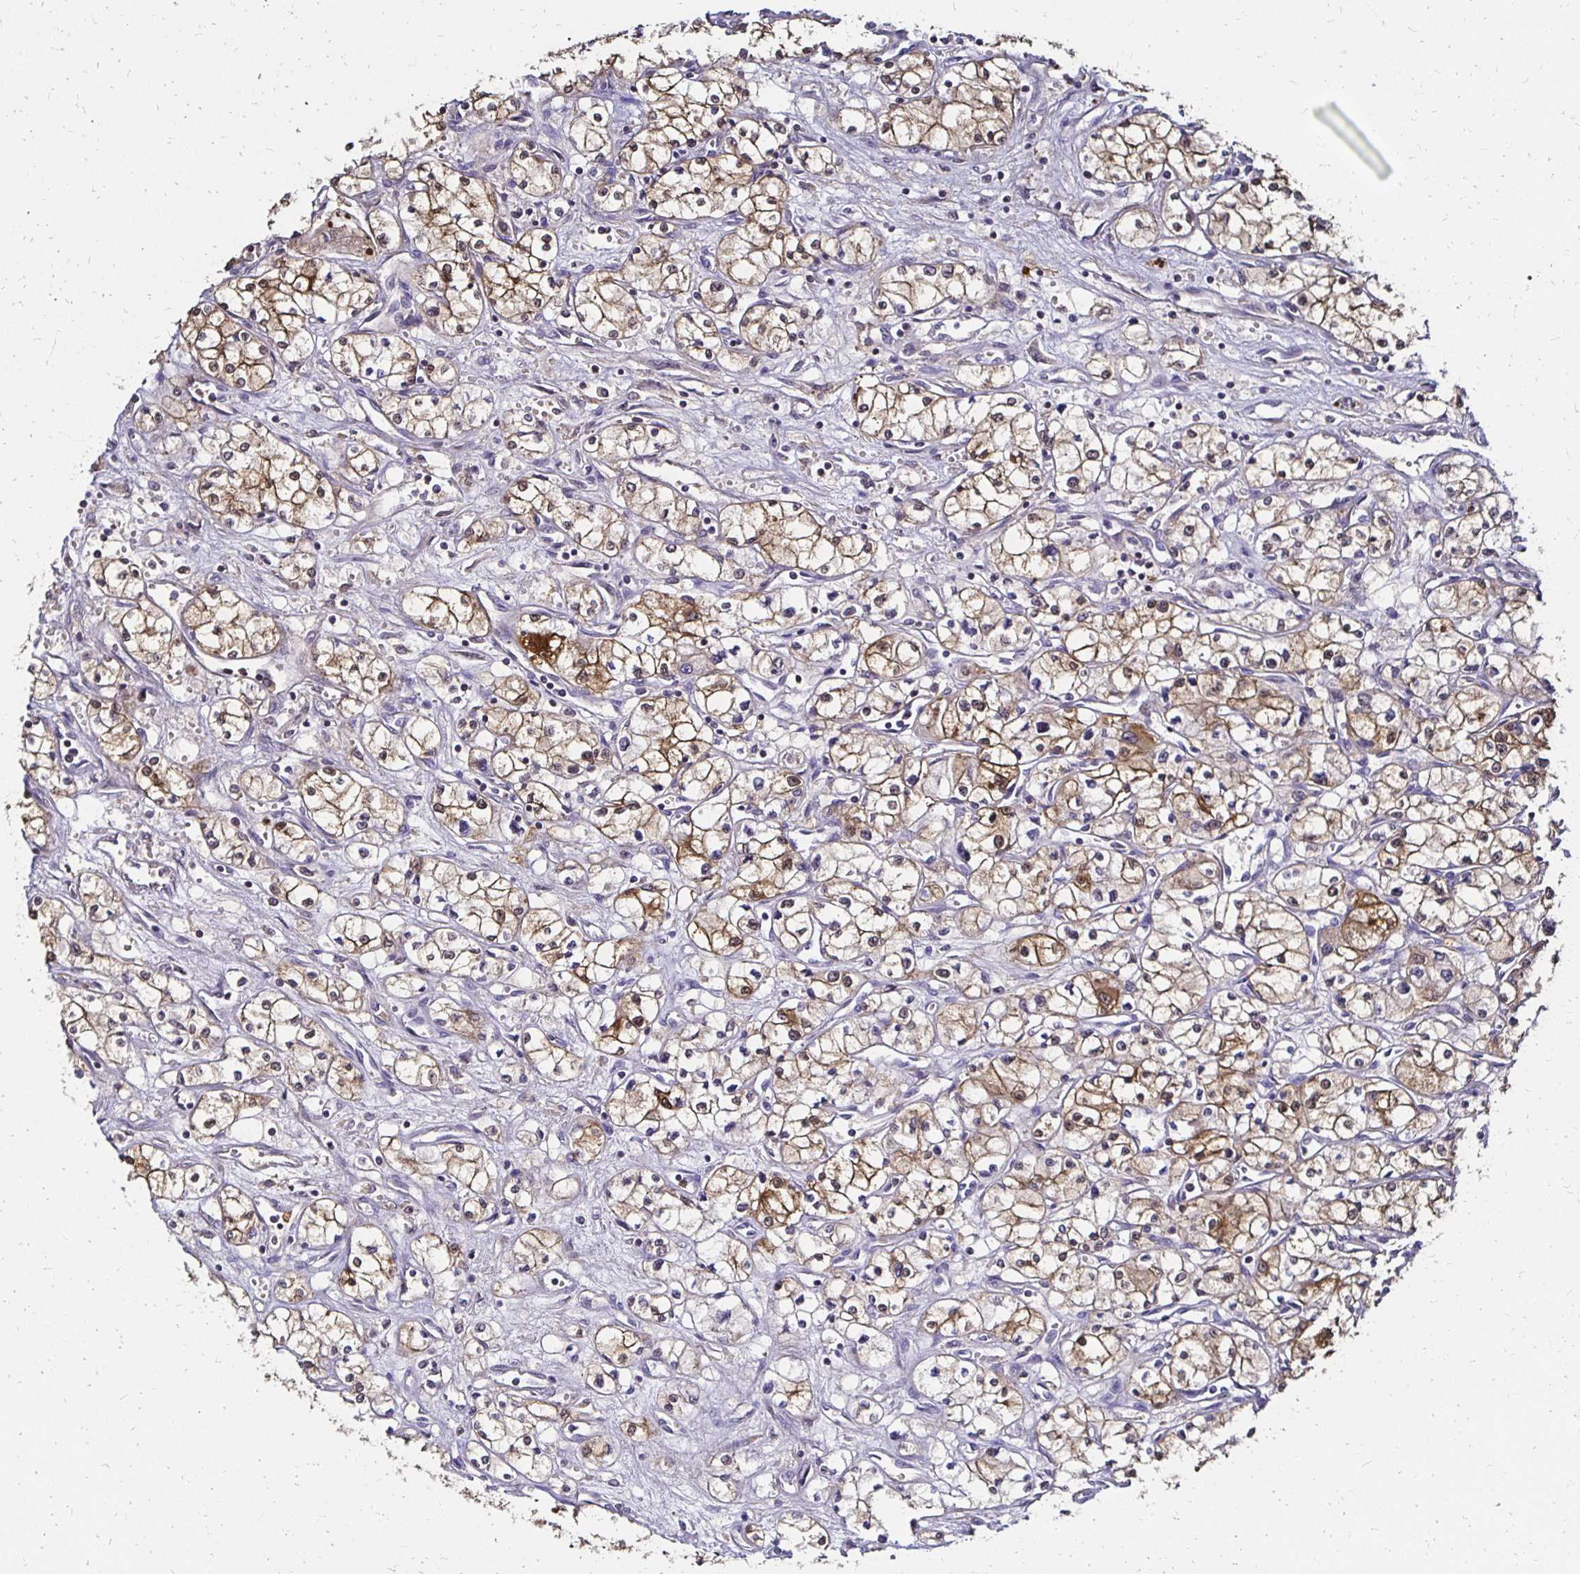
{"staining": {"intensity": "moderate", "quantity": "25%-75%", "location": "cytoplasmic/membranous"}, "tissue": "renal cancer", "cell_type": "Tumor cells", "image_type": "cancer", "snomed": [{"axis": "morphology", "description": "Normal tissue, NOS"}, {"axis": "morphology", "description": "Adenocarcinoma, NOS"}, {"axis": "topography", "description": "Kidney"}], "caption": "Immunohistochemical staining of adenocarcinoma (renal) demonstrates moderate cytoplasmic/membranous protein expression in approximately 25%-75% of tumor cells. (DAB (3,3'-diaminobenzidine) IHC with brightfield microscopy, high magnification).", "gene": "TXN", "patient": {"sex": "male", "age": 59}}